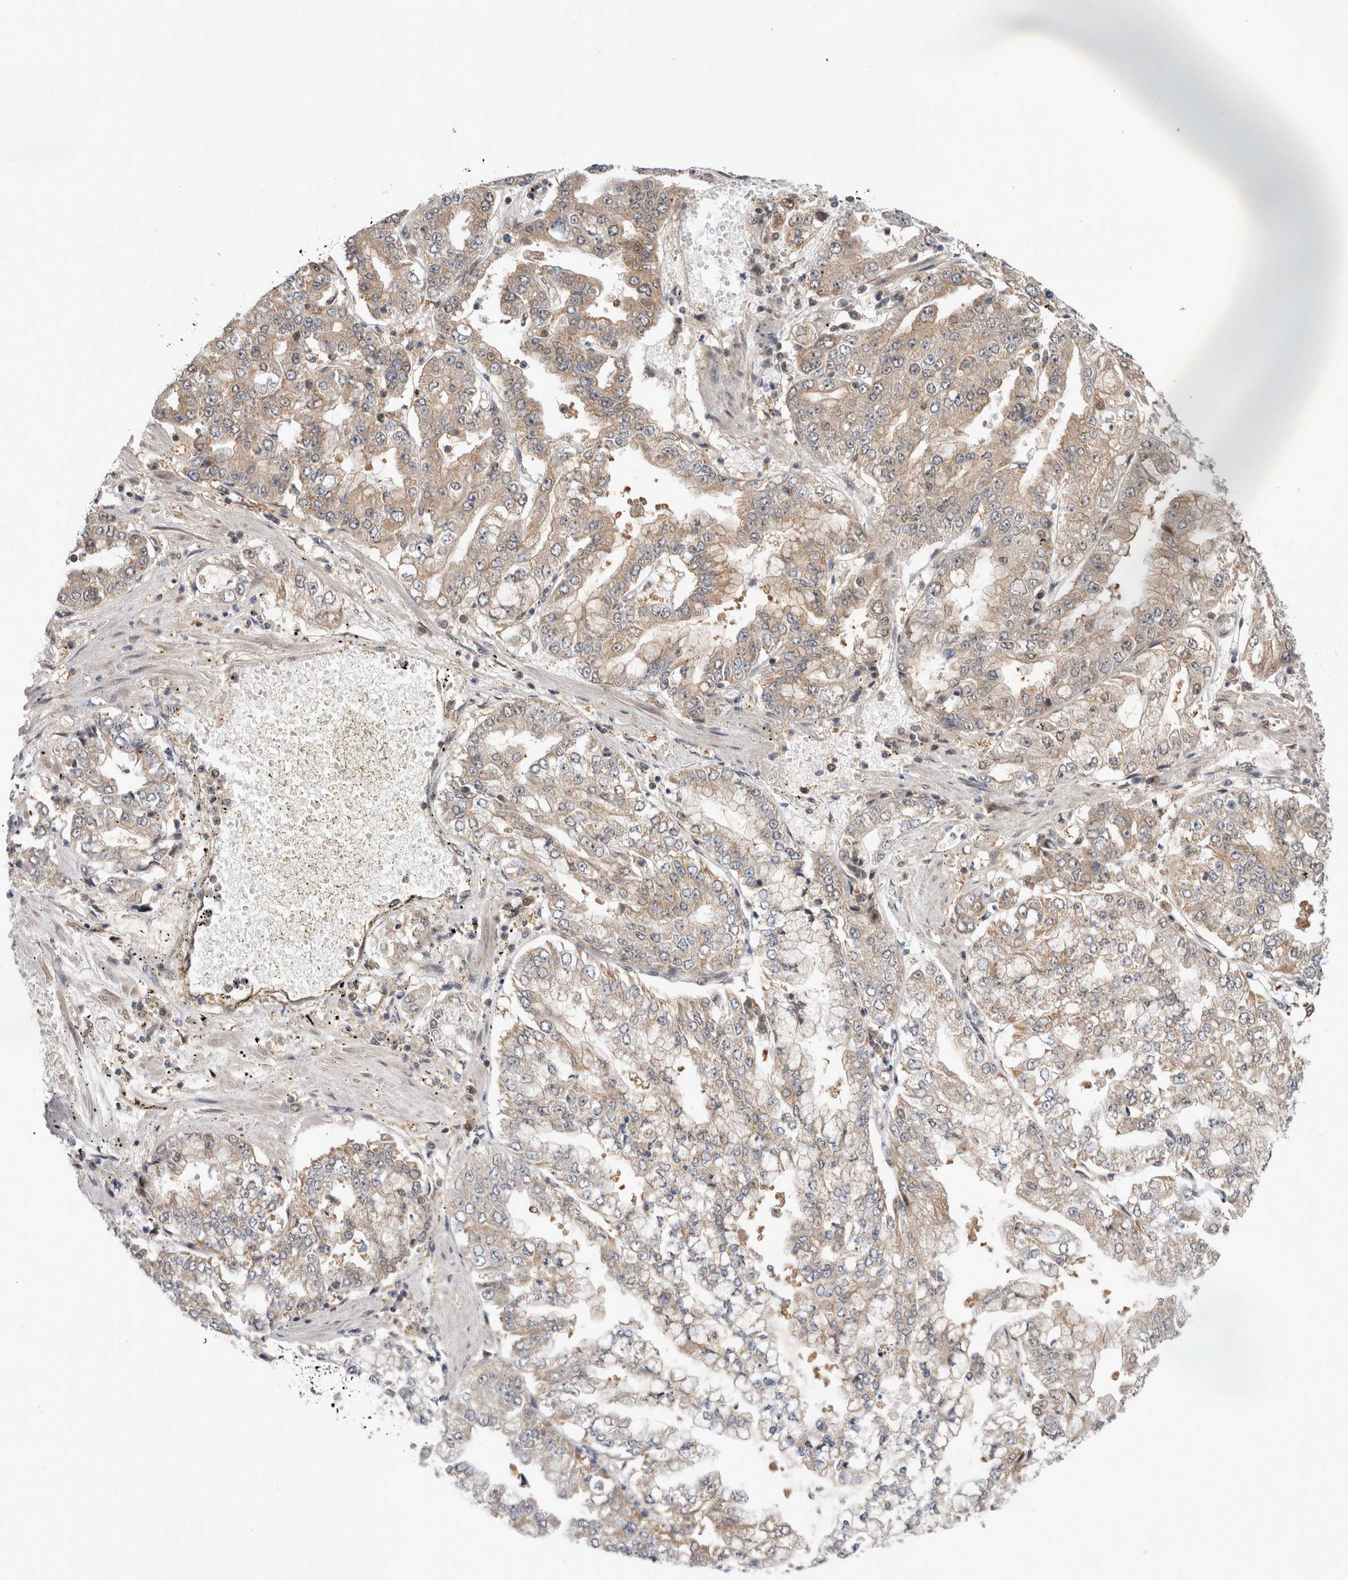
{"staining": {"intensity": "weak", "quantity": ">75%", "location": "cytoplasmic/membranous"}, "tissue": "stomach cancer", "cell_type": "Tumor cells", "image_type": "cancer", "snomed": [{"axis": "morphology", "description": "Adenocarcinoma, NOS"}, {"axis": "topography", "description": "Stomach"}], "caption": "Stomach adenocarcinoma stained with DAB immunohistochemistry exhibits low levels of weak cytoplasmic/membranous positivity in about >75% of tumor cells. (brown staining indicates protein expression, while blue staining denotes nuclei).", "gene": "MRPL37", "patient": {"sex": "male", "age": 76}}